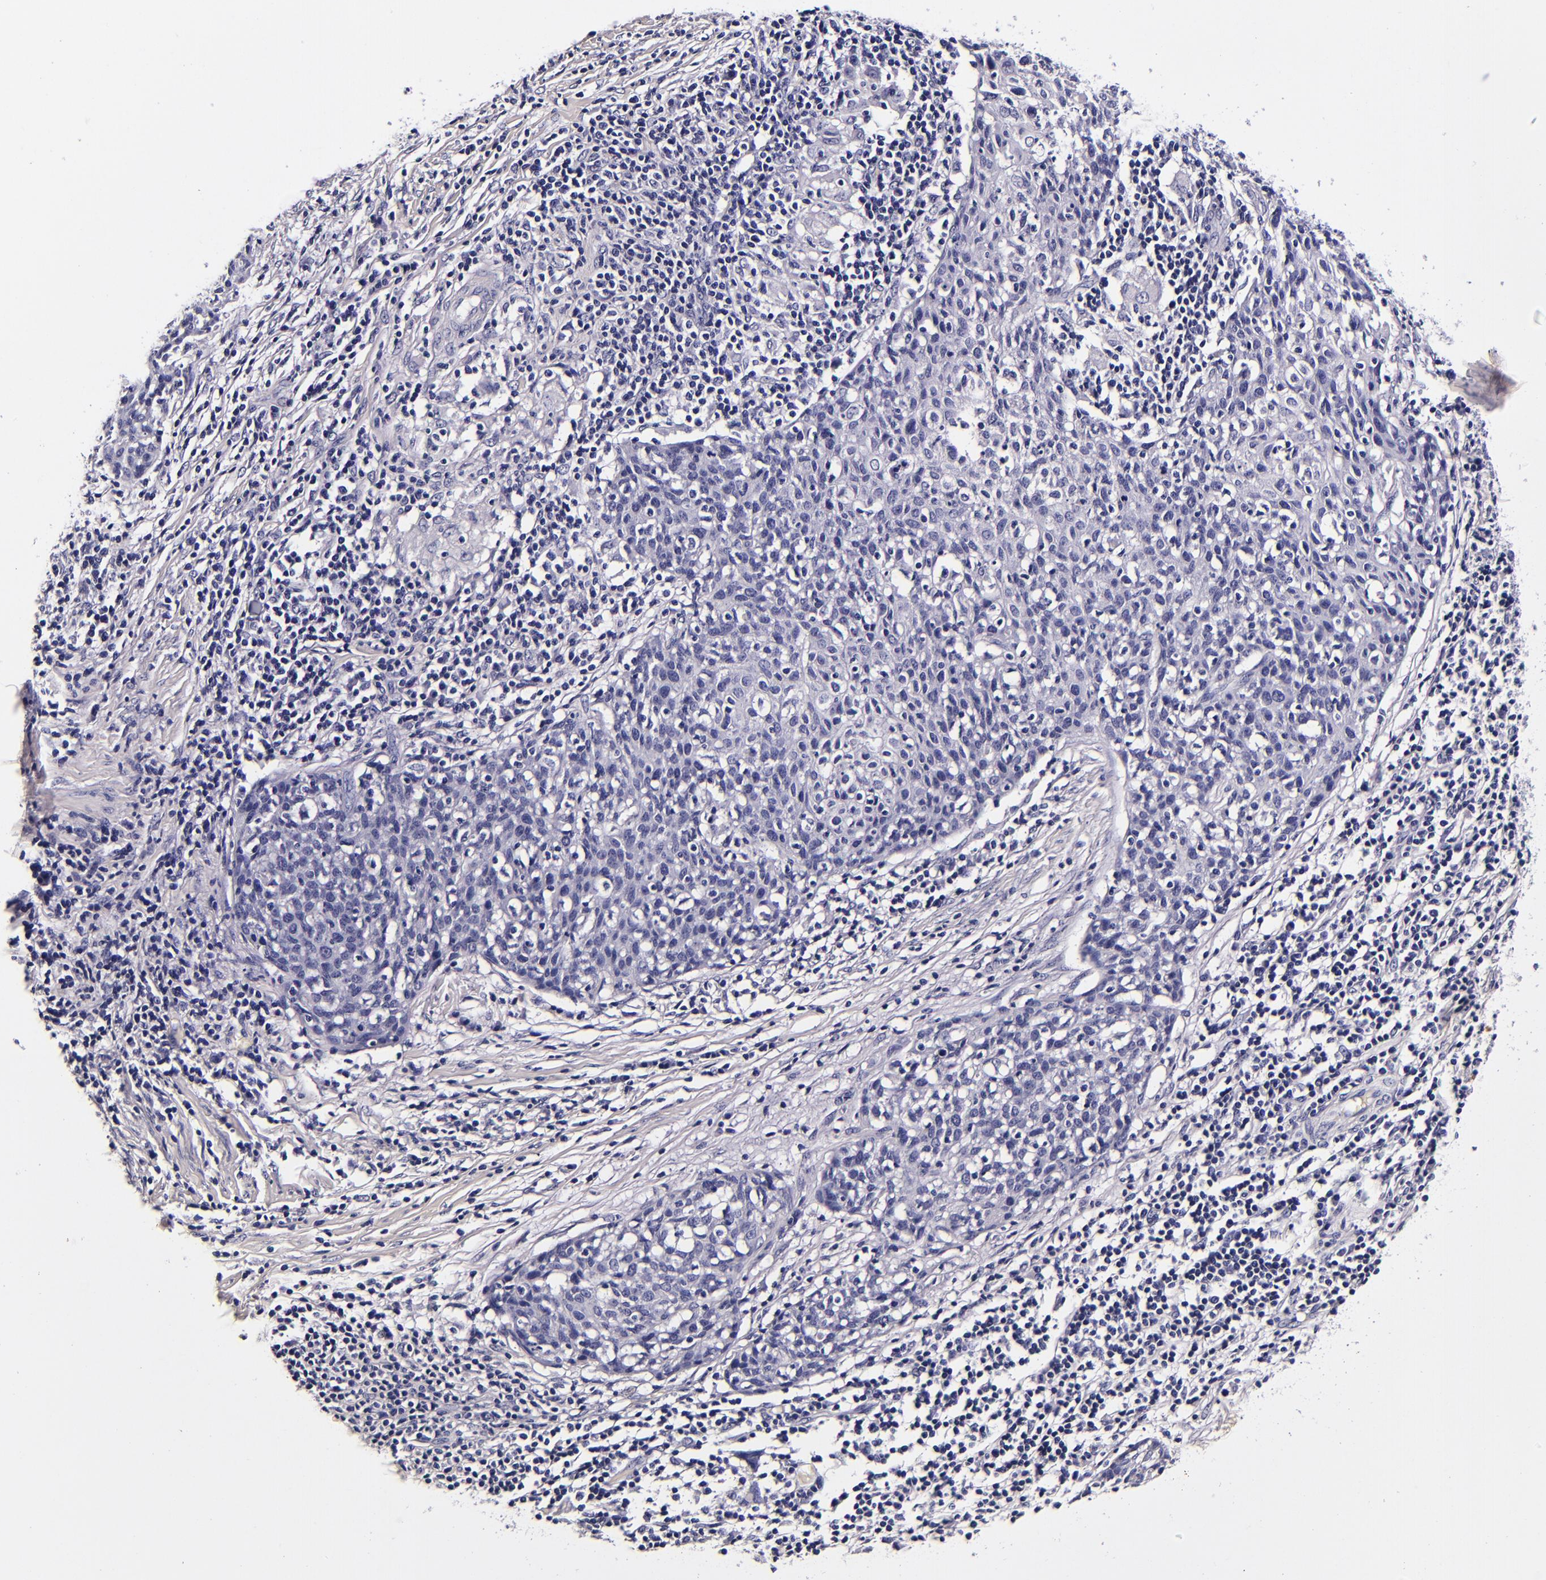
{"staining": {"intensity": "negative", "quantity": "none", "location": "none"}, "tissue": "cervical cancer", "cell_type": "Tumor cells", "image_type": "cancer", "snomed": [{"axis": "morphology", "description": "Squamous cell carcinoma, NOS"}, {"axis": "topography", "description": "Cervix"}], "caption": "Histopathology image shows no significant protein expression in tumor cells of squamous cell carcinoma (cervical).", "gene": "FBN1", "patient": {"sex": "female", "age": 38}}